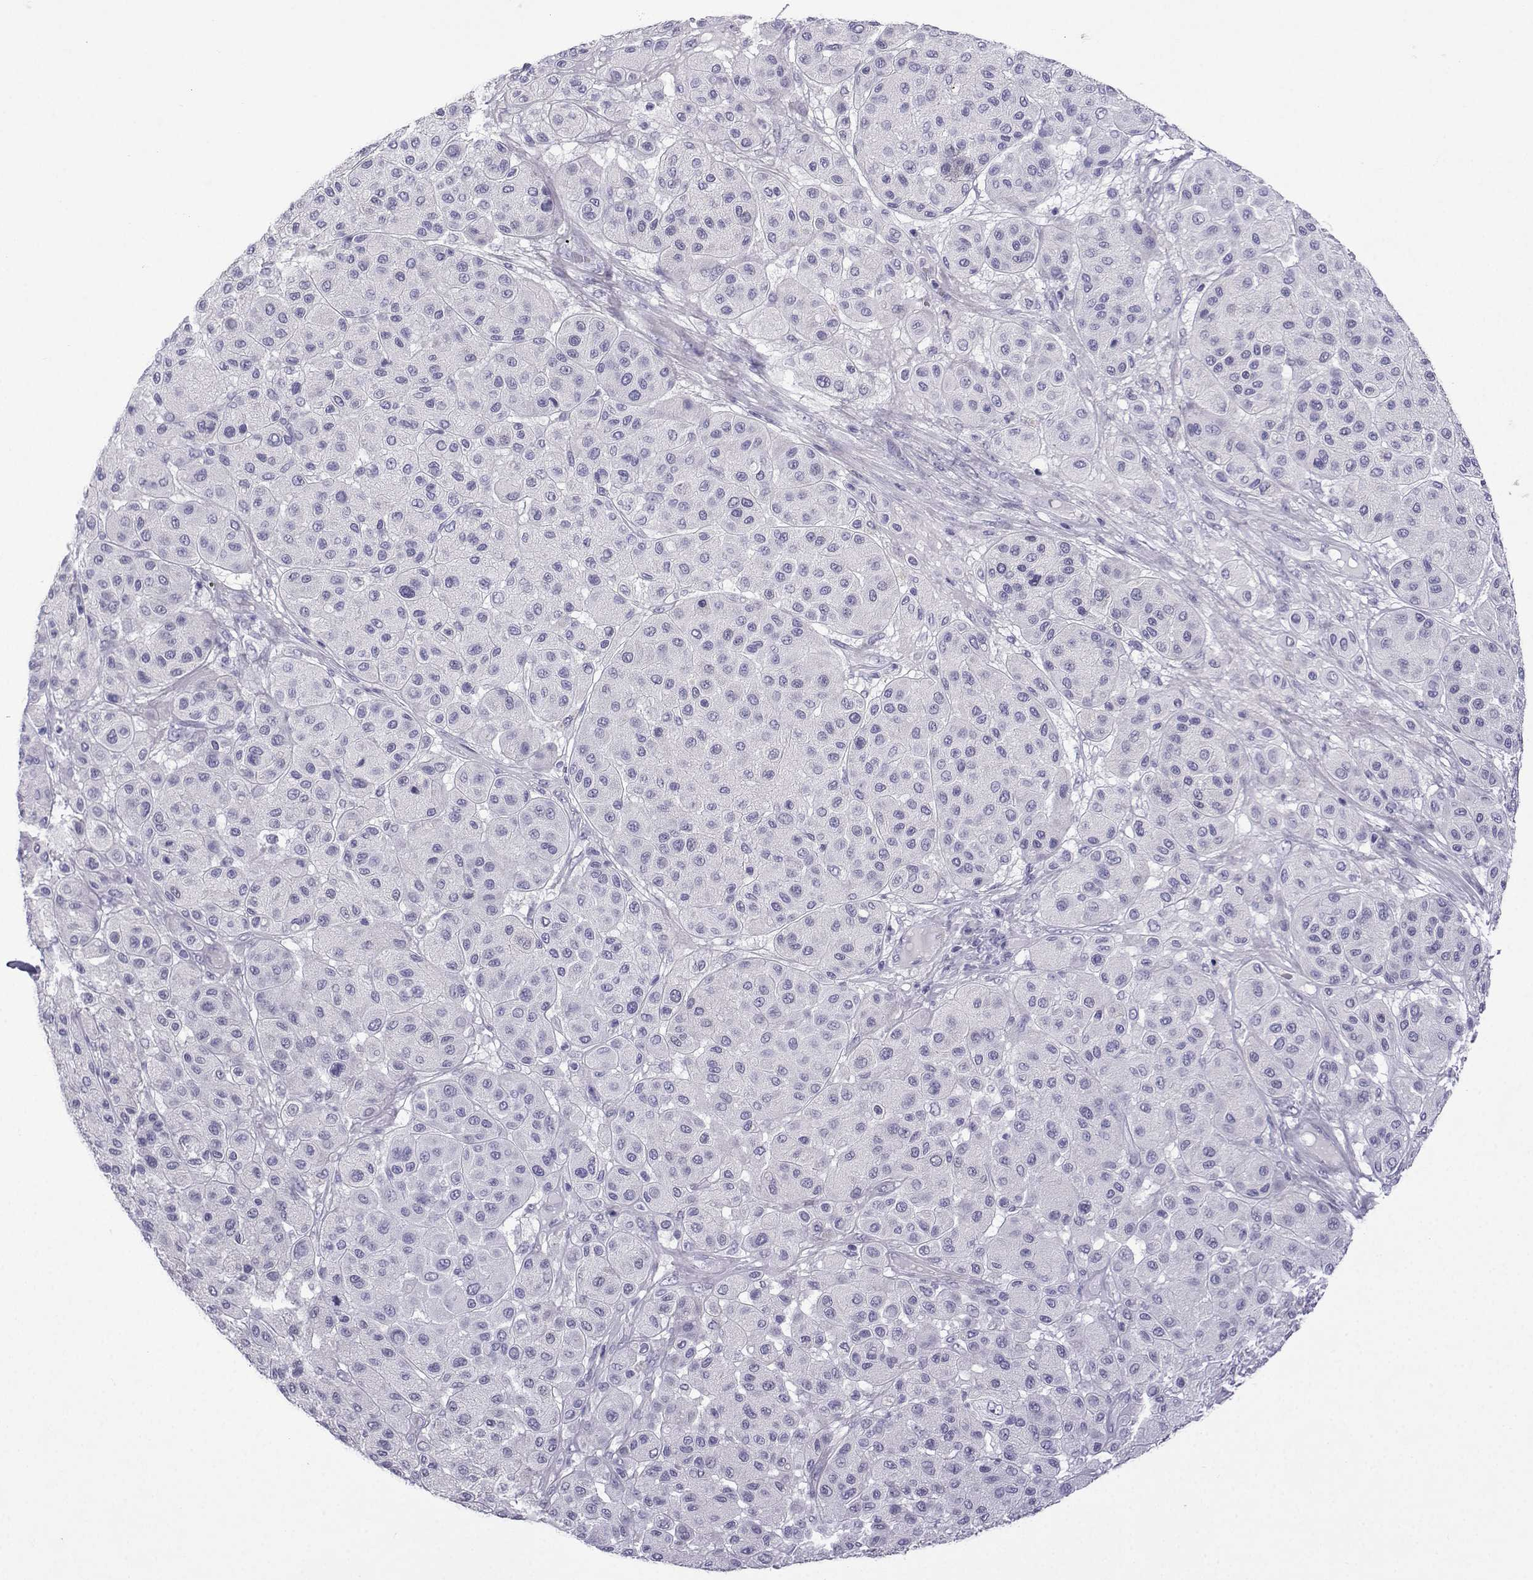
{"staining": {"intensity": "negative", "quantity": "none", "location": "none"}, "tissue": "melanoma", "cell_type": "Tumor cells", "image_type": "cancer", "snomed": [{"axis": "morphology", "description": "Malignant melanoma, Metastatic site"}, {"axis": "topography", "description": "Smooth muscle"}], "caption": "Tumor cells show no significant expression in melanoma. (DAB immunohistochemistry (IHC) visualized using brightfield microscopy, high magnification).", "gene": "KCNF1", "patient": {"sex": "male", "age": 41}}